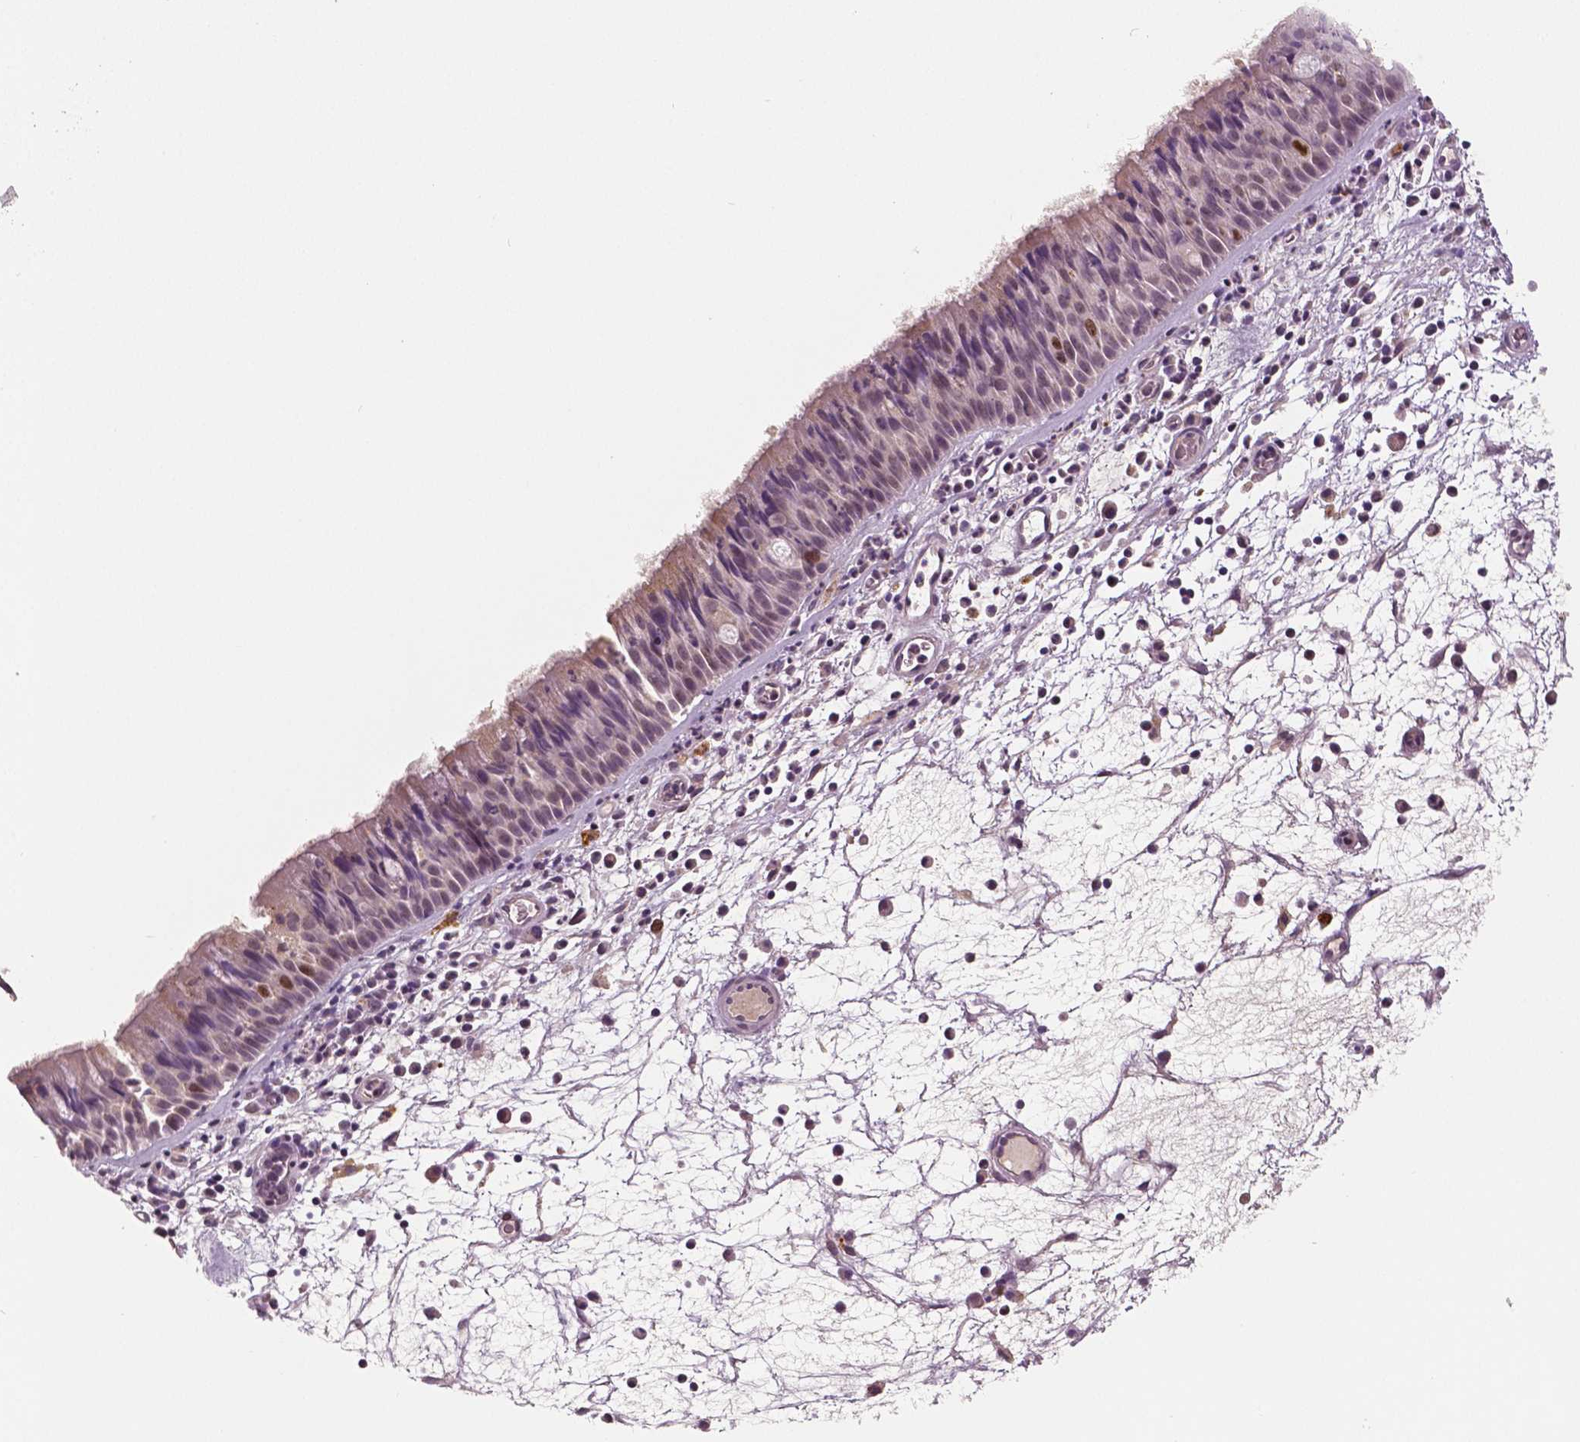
{"staining": {"intensity": "moderate", "quantity": "<25%", "location": "nuclear"}, "tissue": "nasopharynx", "cell_type": "Respiratory epithelial cells", "image_type": "normal", "snomed": [{"axis": "morphology", "description": "Normal tissue, NOS"}, {"axis": "topography", "description": "Nasopharynx"}], "caption": "Immunohistochemical staining of normal human nasopharynx shows low levels of moderate nuclear staining in approximately <25% of respiratory epithelial cells.", "gene": "MKI67", "patient": {"sex": "male", "age": 67}}